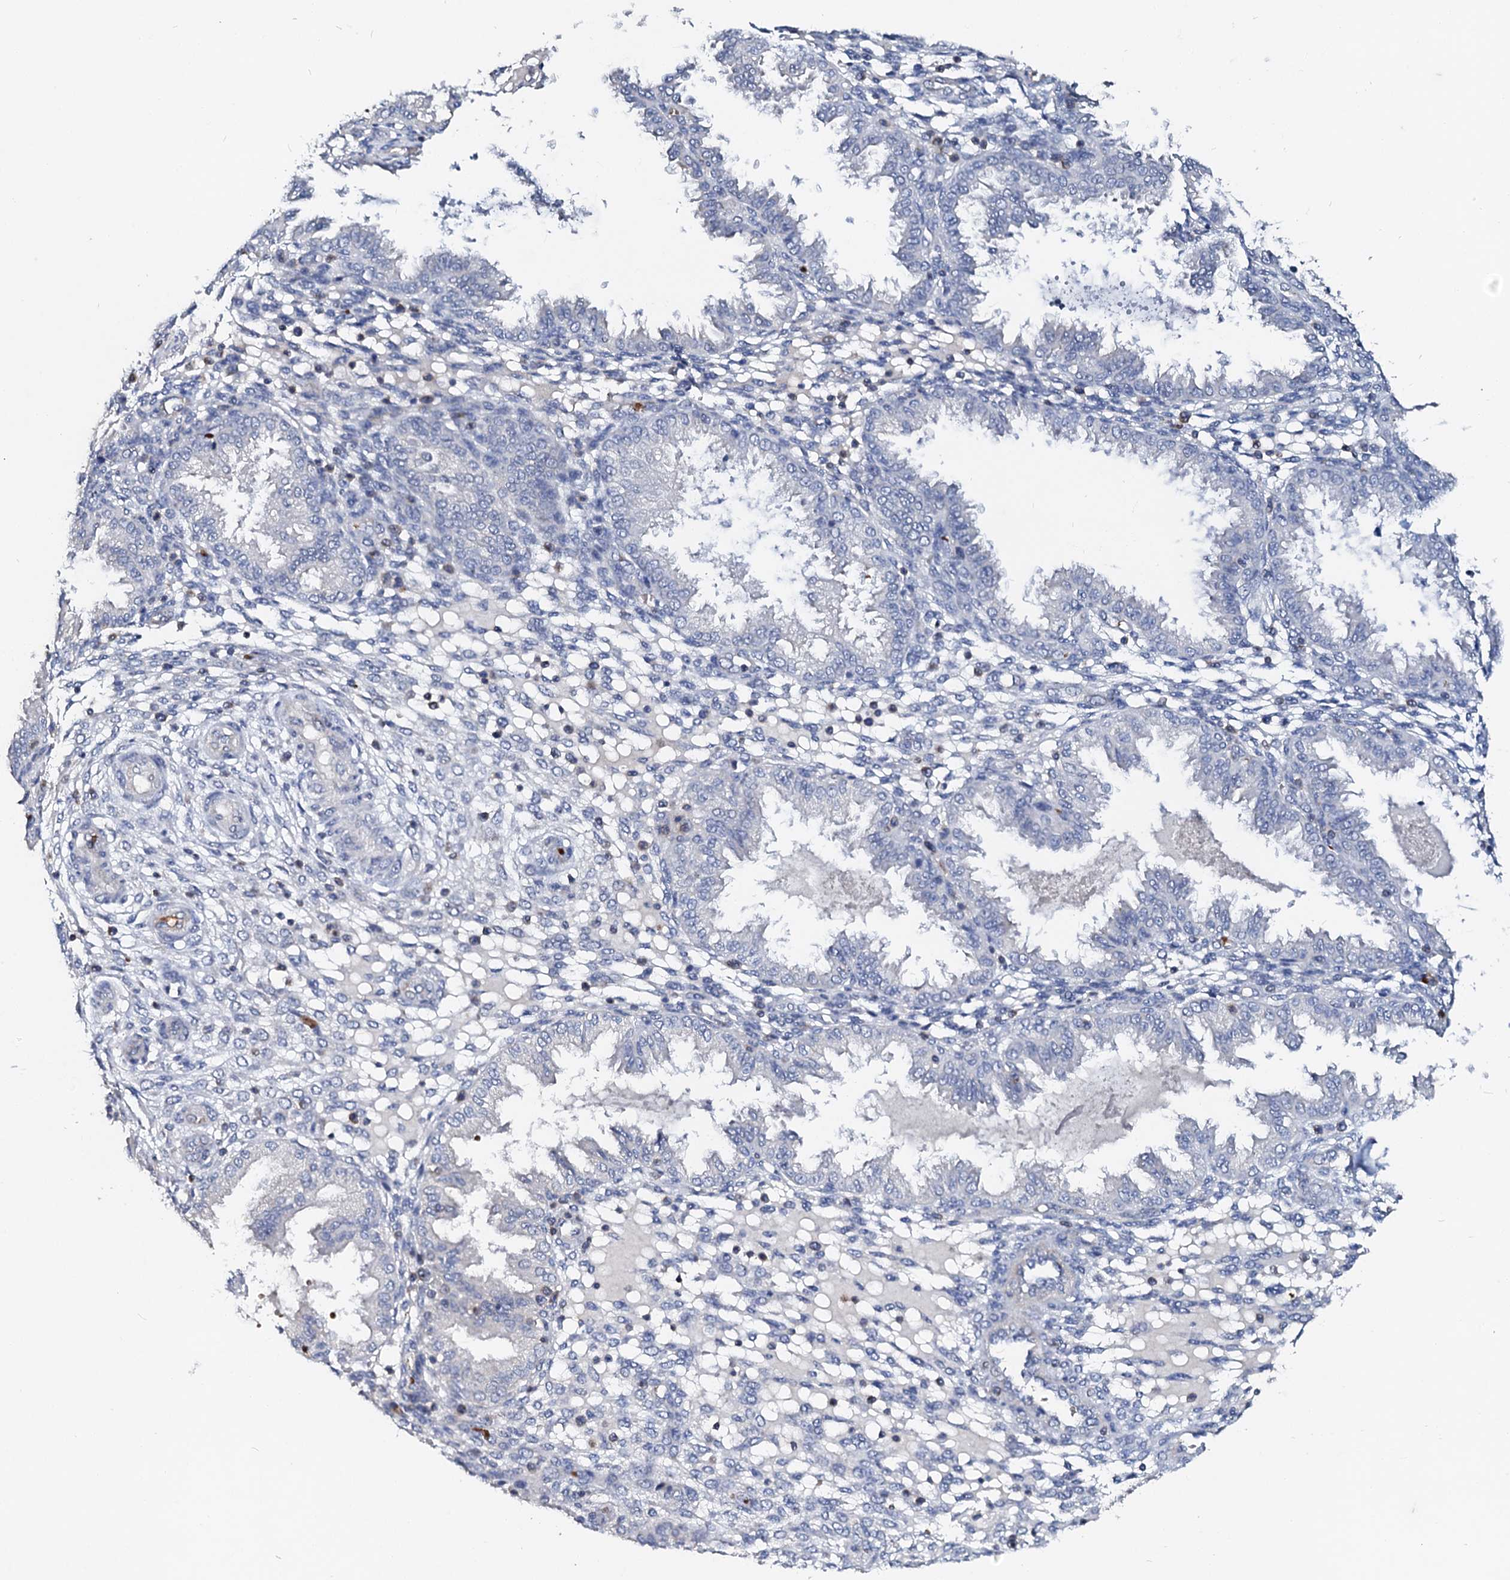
{"staining": {"intensity": "negative", "quantity": "none", "location": "none"}, "tissue": "endometrium", "cell_type": "Cells in endometrial stroma", "image_type": "normal", "snomed": [{"axis": "morphology", "description": "Normal tissue, NOS"}, {"axis": "topography", "description": "Endometrium"}], "caption": "Endometrium was stained to show a protein in brown. There is no significant expression in cells in endometrial stroma. (DAB (3,3'-diaminobenzidine) immunohistochemistry with hematoxylin counter stain).", "gene": "RAB27A", "patient": {"sex": "female", "age": 33}}